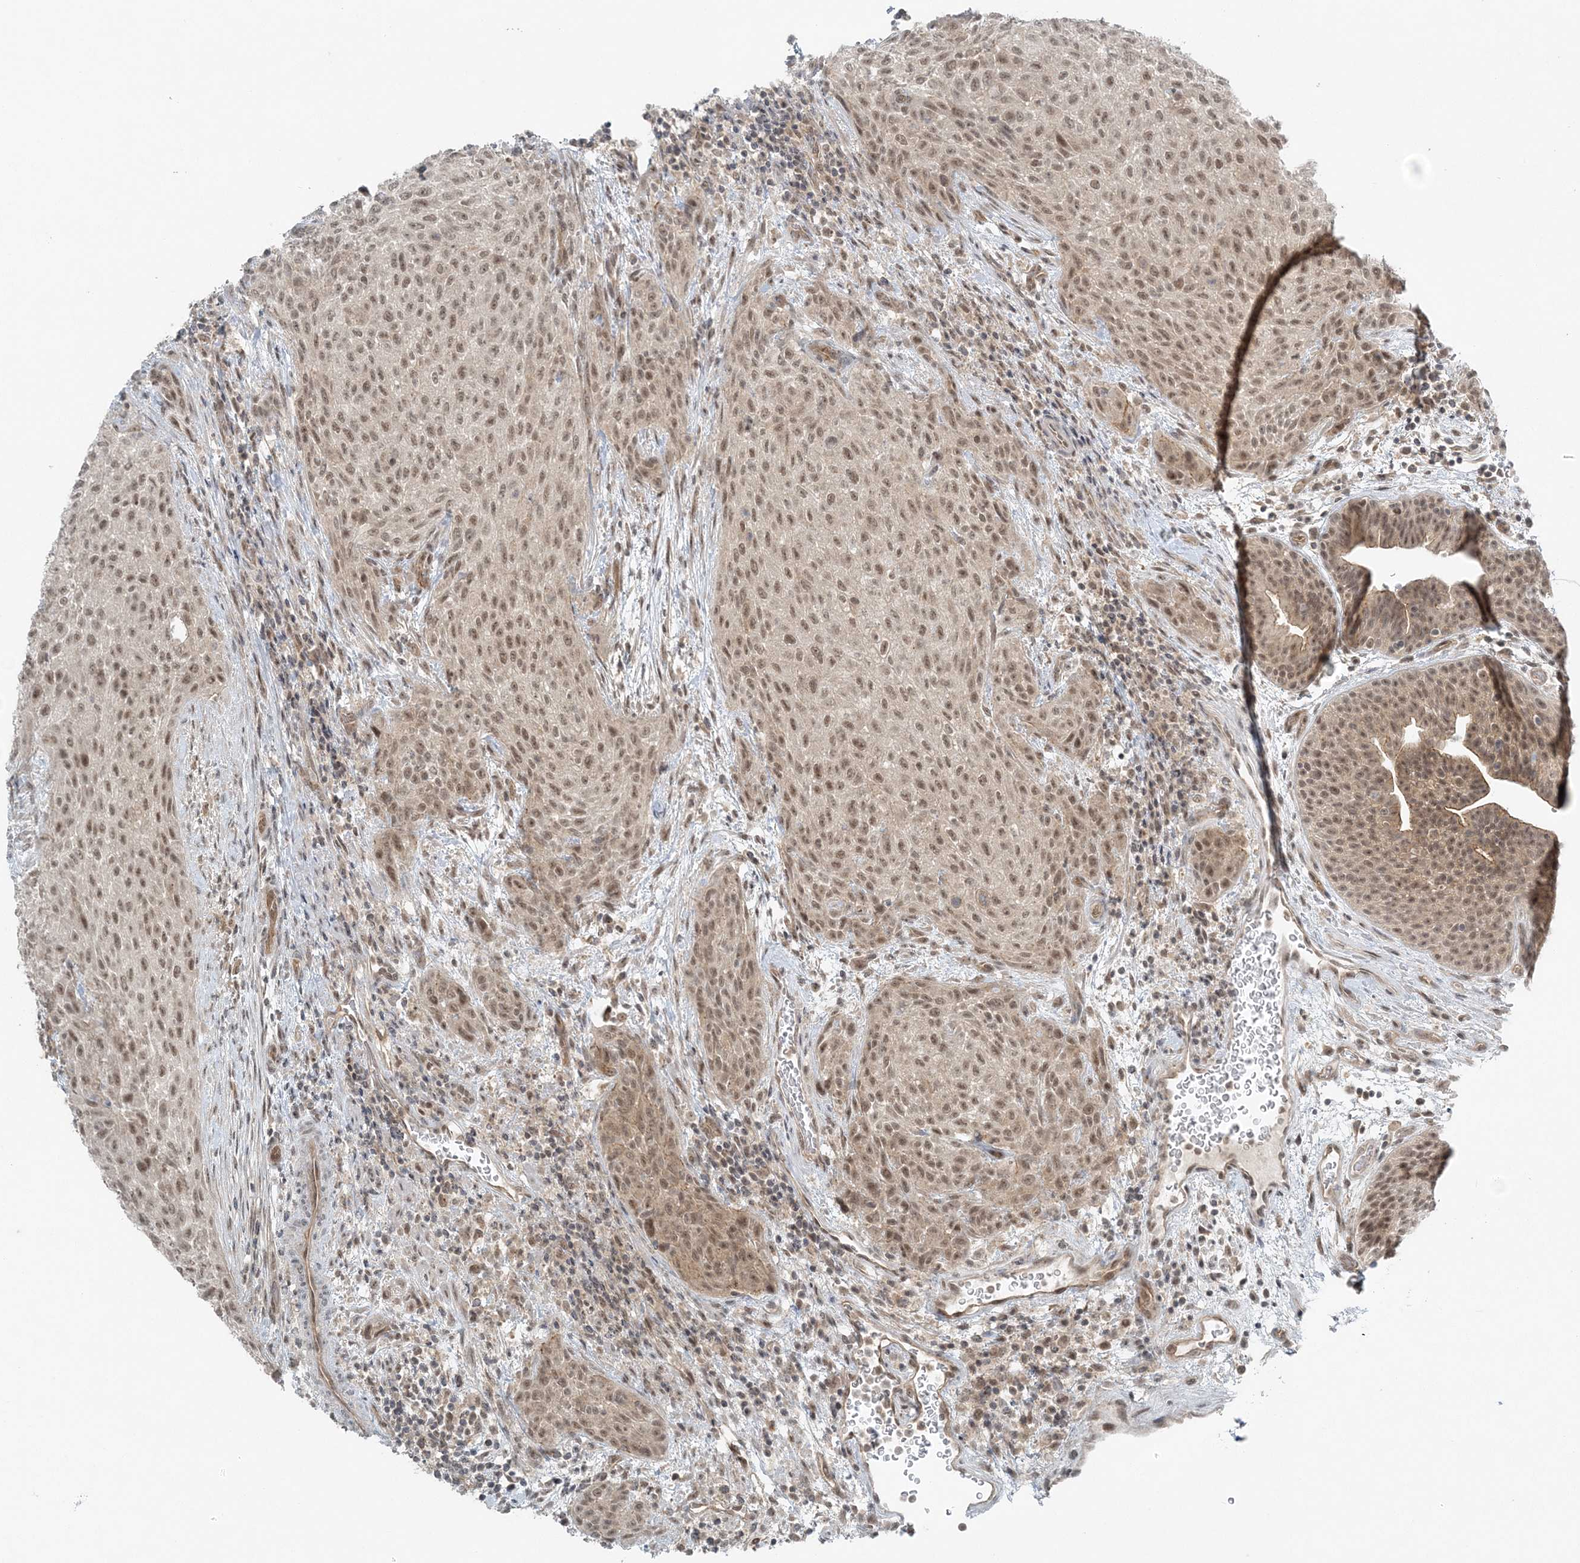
{"staining": {"intensity": "moderate", "quantity": ">75%", "location": "nuclear"}, "tissue": "urothelial cancer", "cell_type": "Tumor cells", "image_type": "cancer", "snomed": [{"axis": "morphology", "description": "Urothelial carcinoma, High grade"}, {"axis": "topography", "description": "Urinary bladder"}], "caption": "Immunohistochemistry (DAB (3,3'-diaminobenzidine)) staining of human urothelial cancer reveals moderate nuclear protein positivity in about >75% of tumor cells.", "gene": "ATP11A", "patient": {"sex": "male", "age": 35}}